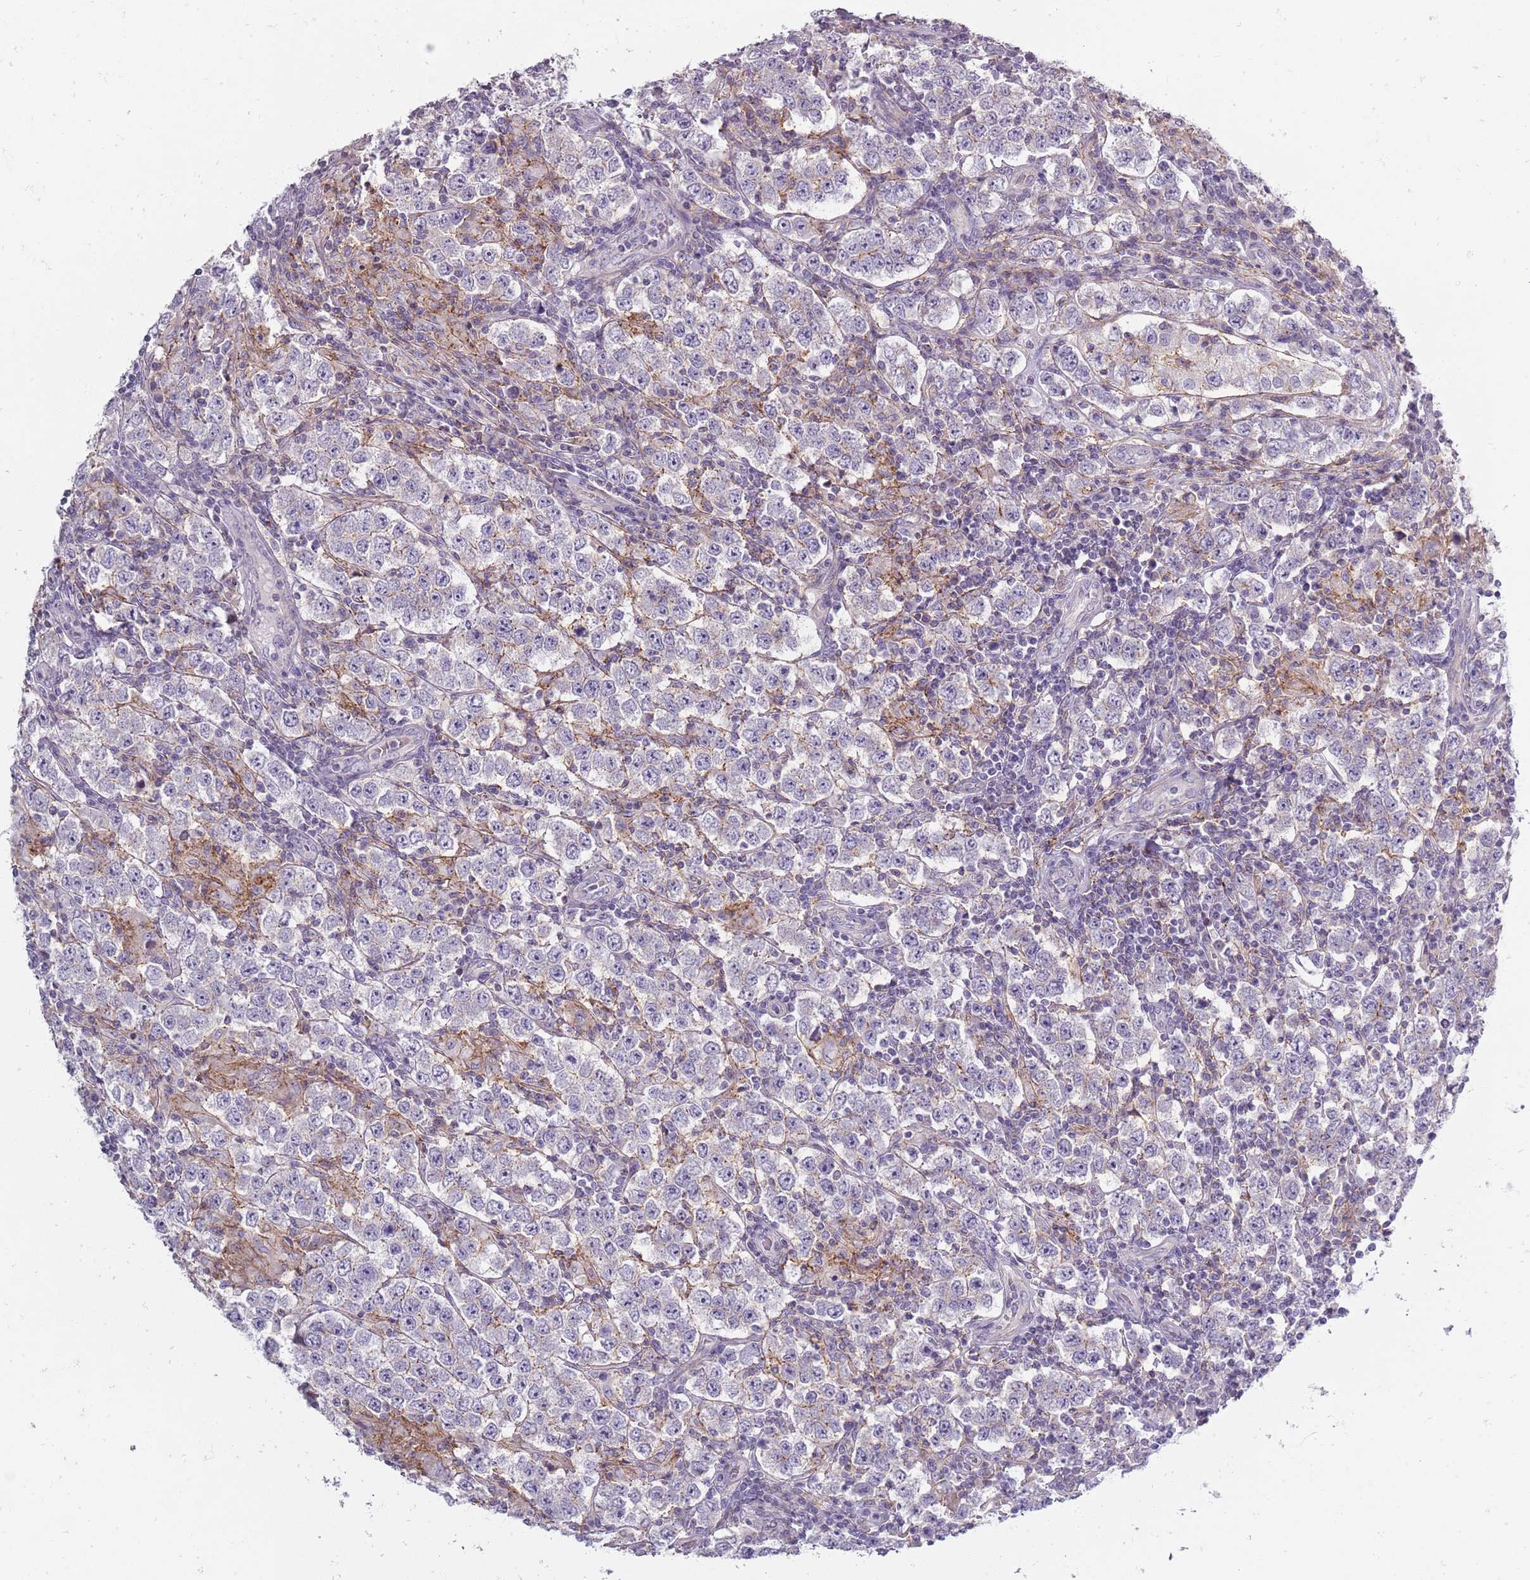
{"staining": {"intensity": "negative", "quantity": "none", "location": "none"}, "tissue": "testis cancer", "cell_type": "Tumor cells", "image_type": "cancer", "snomed": [{"axis": "morphology", "description": "Normal tissue, NOS"}, {"axis": "morphology", "description": "Urothelial carcinoma, High grade"}, {"axis": "morphology", "description": "Seminoma, NOS"}, {"axis": "morphology", "description": "Carcinoma, Embryonal, NOS"}, {"axis": "topography", "description": "Urinary bladder"}, {"axis": "topography", "description": "Testis"}], "caption": "Testis cancer was stained to show a protein in brown. There is no significant positivity in tumor cells.", "gene": "SYNGR3", "patient": {"sex": "male", "age": 41}}